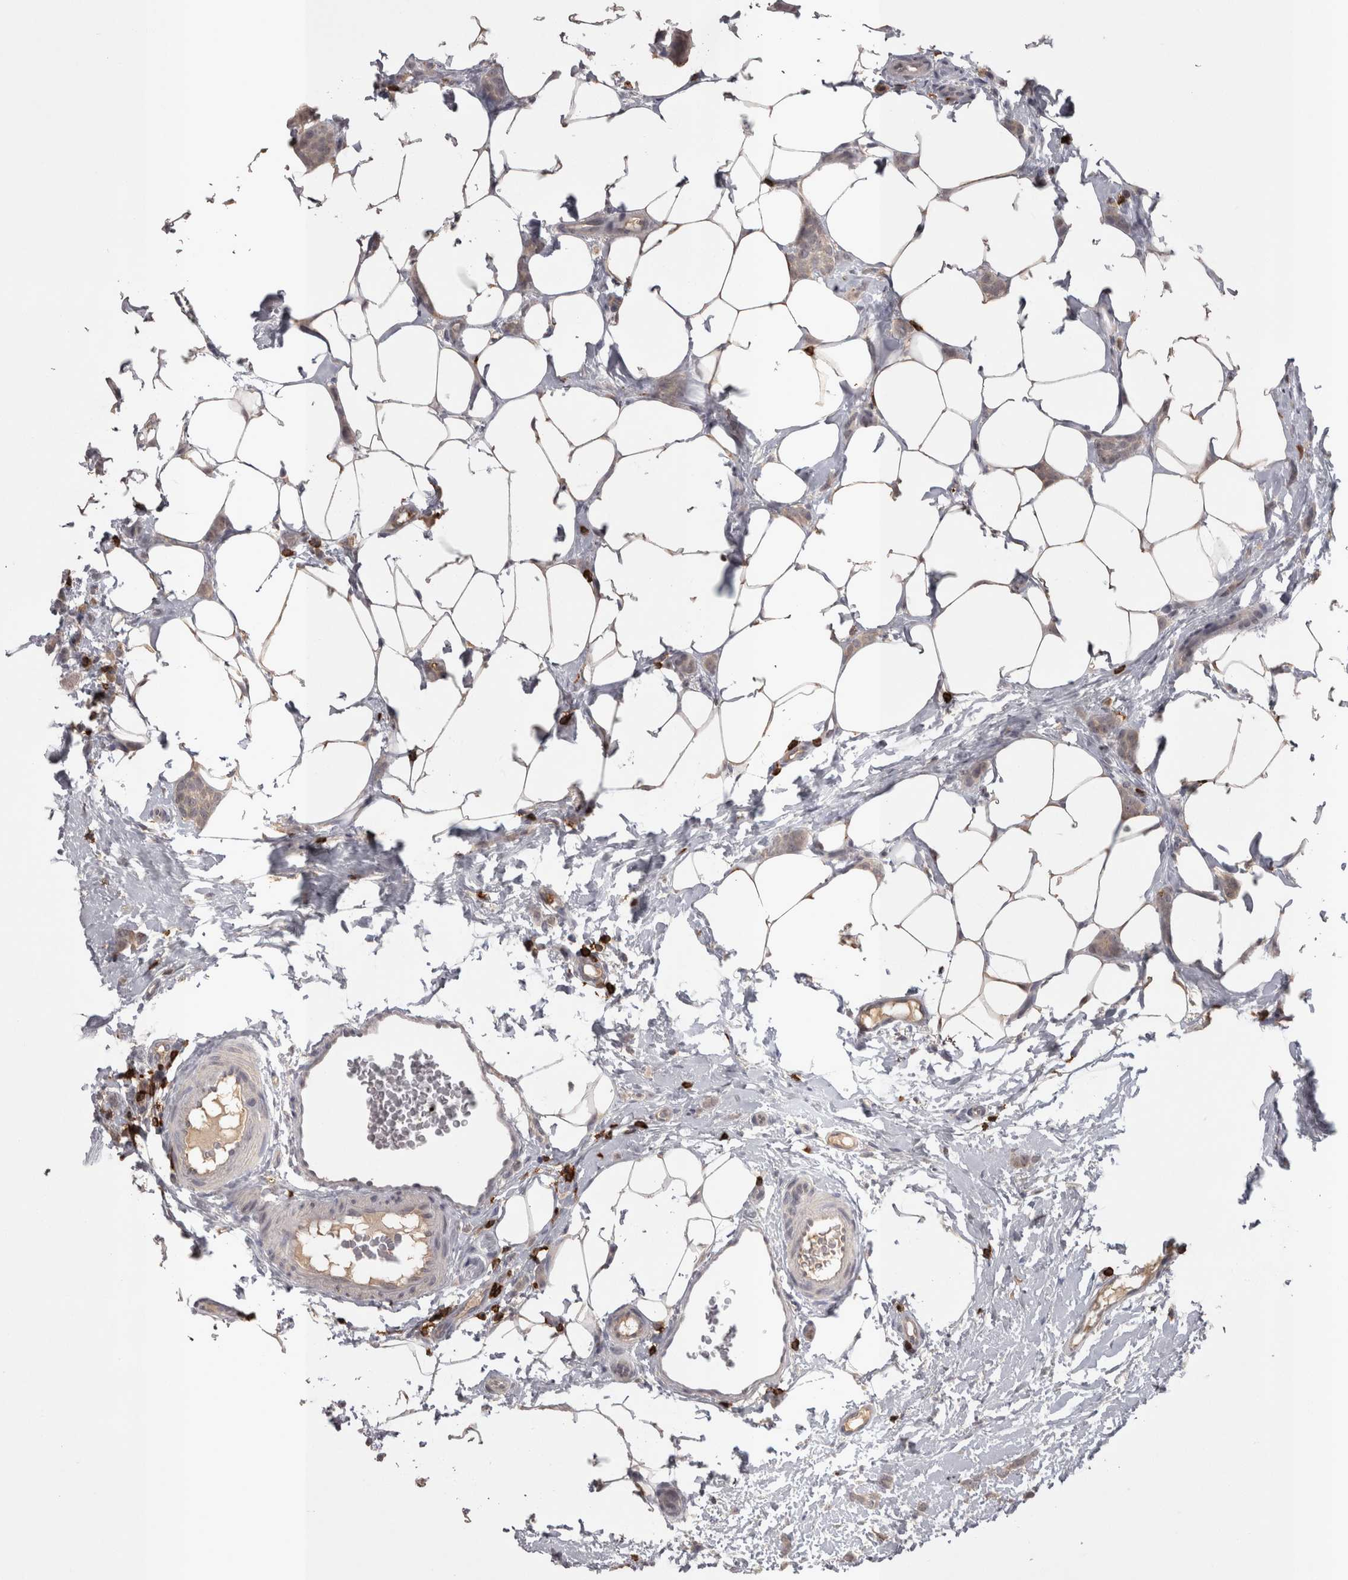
{"staining": {"intensity": "weak", "quantity": "<25%", "location": "cytoplasmic/membranous"}, "tissue": "breast cancer", "cell_type": "Tumor cells", "image_type": "cancer", "snomed": [{"axis": "morphology", "description": "Lobular carcinoma"}, {"axis": "topography", "description": "Skin"}, {"axis": "topography", "description": "Breast"}], "caption": "The image reveals no staining of tumor cells in breast cancer.", "gene": "SKAP1", "patient": {"sex": "female", "age": 46}}